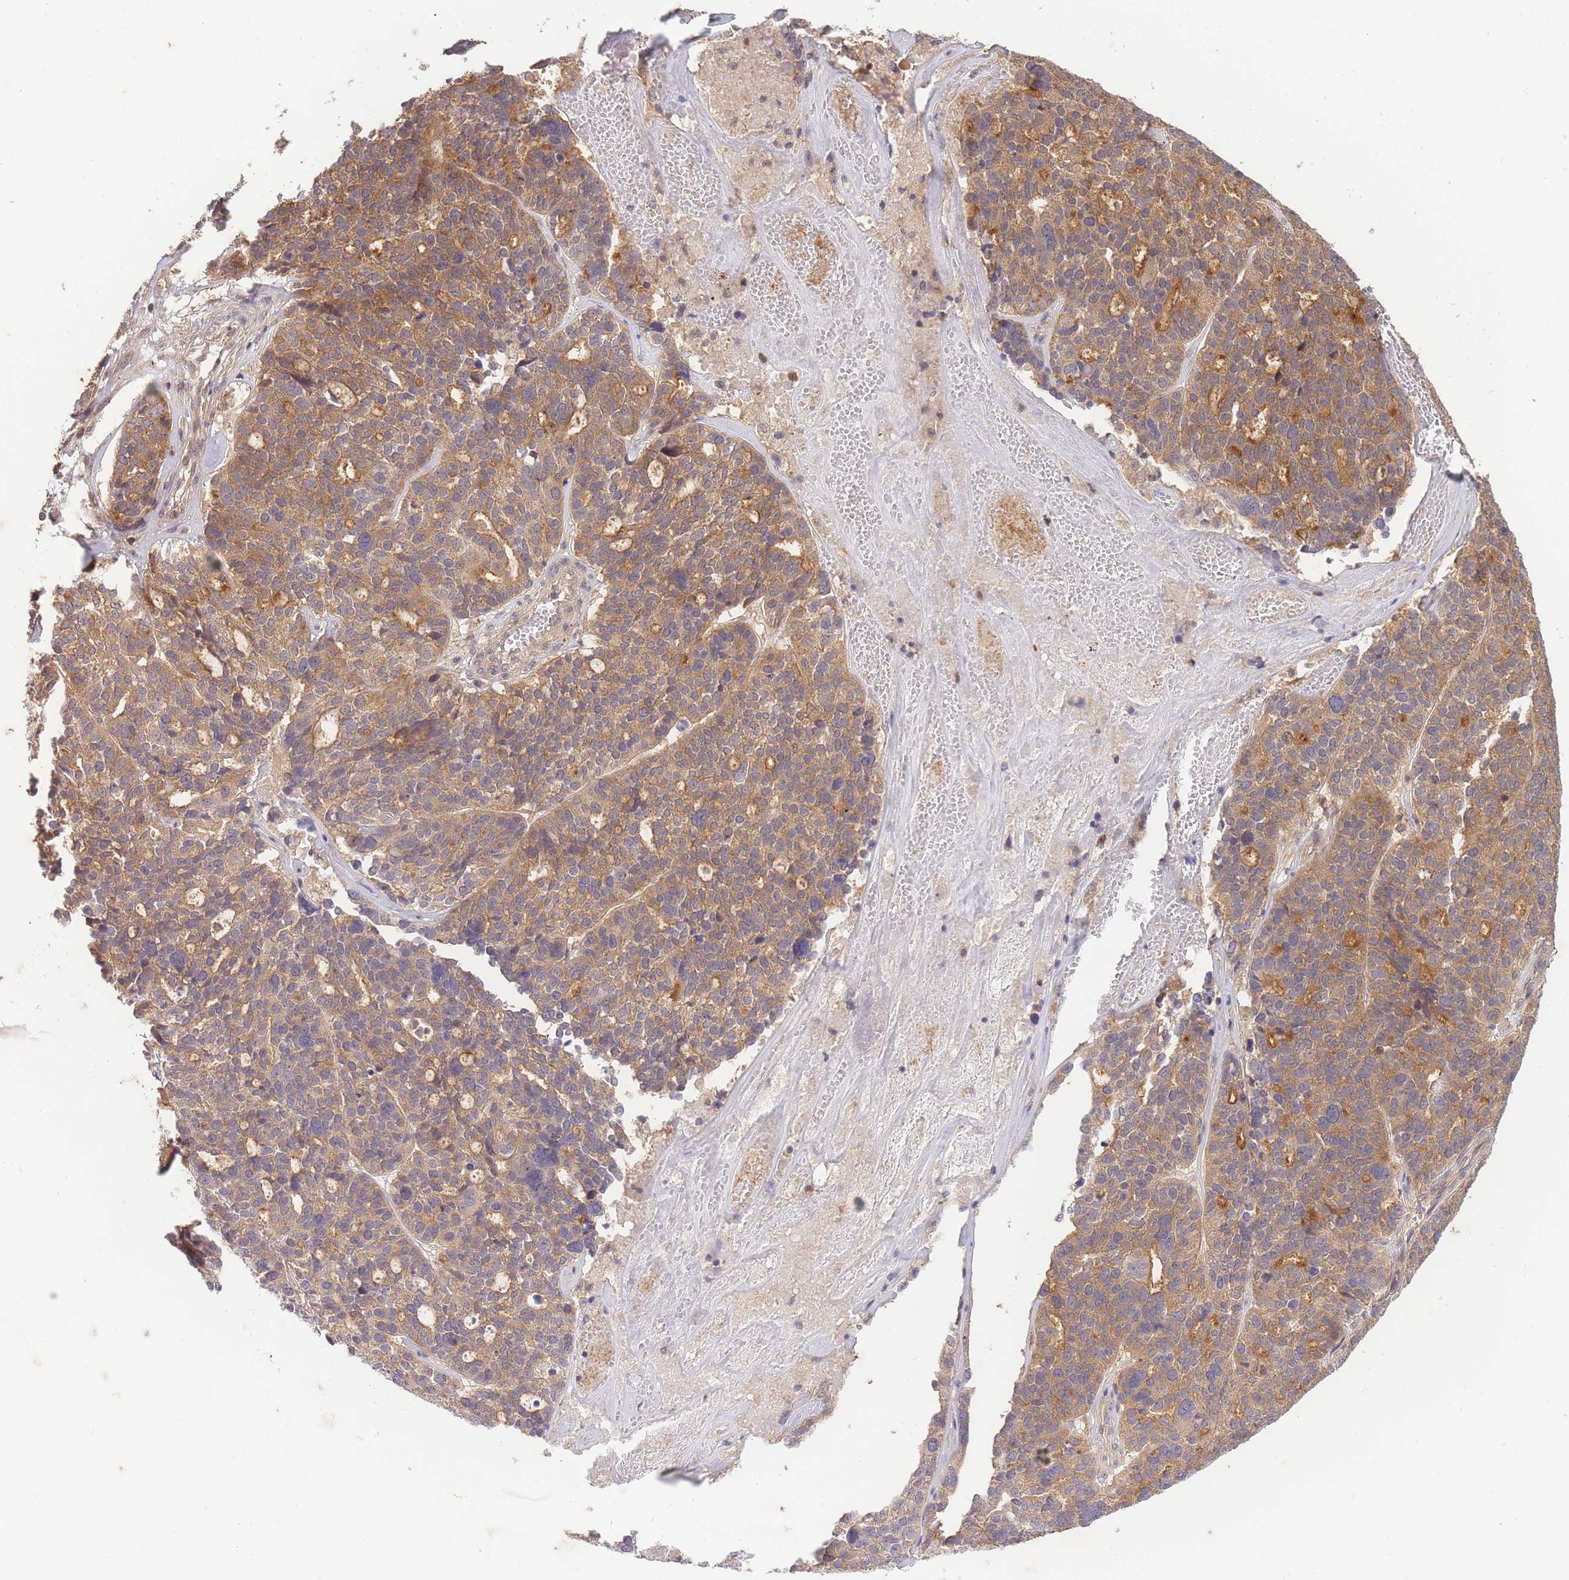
{"staining": {"intensity": "moderate", "quantity": ">75%", "location": "cytoplasmic/membranous"}, "tissue": "ovarian cancer", "cell_type": "Tumor cells", "image_type": "cancer", "snomed": [{"axis": "morphology", "description": "Cystadenocarcinoma, serous, NOS"}, {"axis": "topography", "description": "Ovary"}], "caption": "Tumor cells reveal medium levels of moderate cytoplasmic/membranous staining in about >75% of cells in human ovarian cancer (serous cystadenocarcinoma). (brown staining indicates protein expression, while blue staining denotes nuclei).", "gene": "ST8SIA4", "patient": {"sex": "female", "age": 59}}